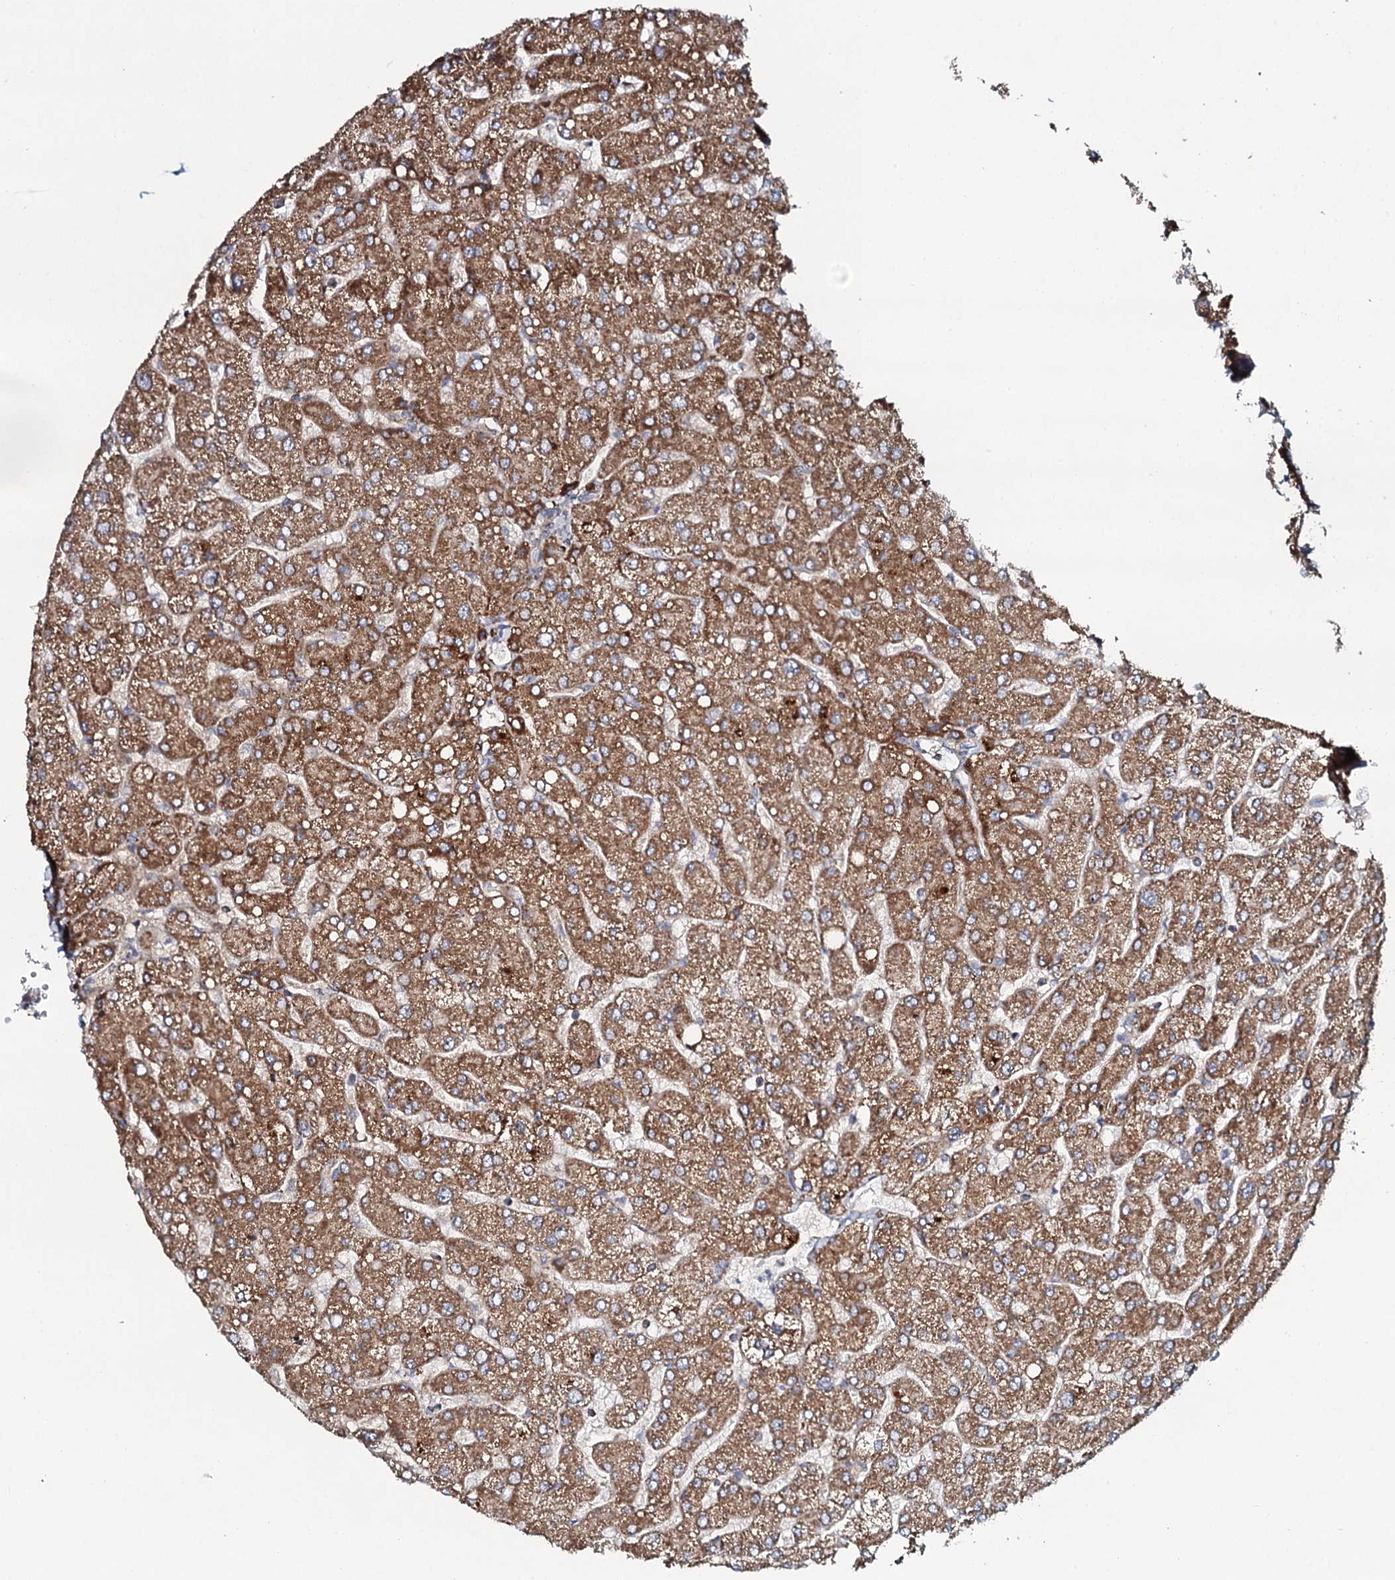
{"staining": {"intensity": "moderate", "quantity": ">75%", "location": "cytoplasmic/membranous"}, "tissue": "liver", "cell_type": "Cholangiocytes", "image_type": "normal", "snomed": [{"axis": "morphology", "description": "Normal tissue, NOS"}, {"axis": "topography", "description": "Liver"}], "caption": "Protein analysis of unremarkable liver shows moderate cytoplasmic/membranous positivity in approximately >75% of cholangiocytes. The protein of interest is shown in brown color, while the nuclei are stained blue.", "gene": "EVC2", "patient": {"sex": "male", "age": 55}}